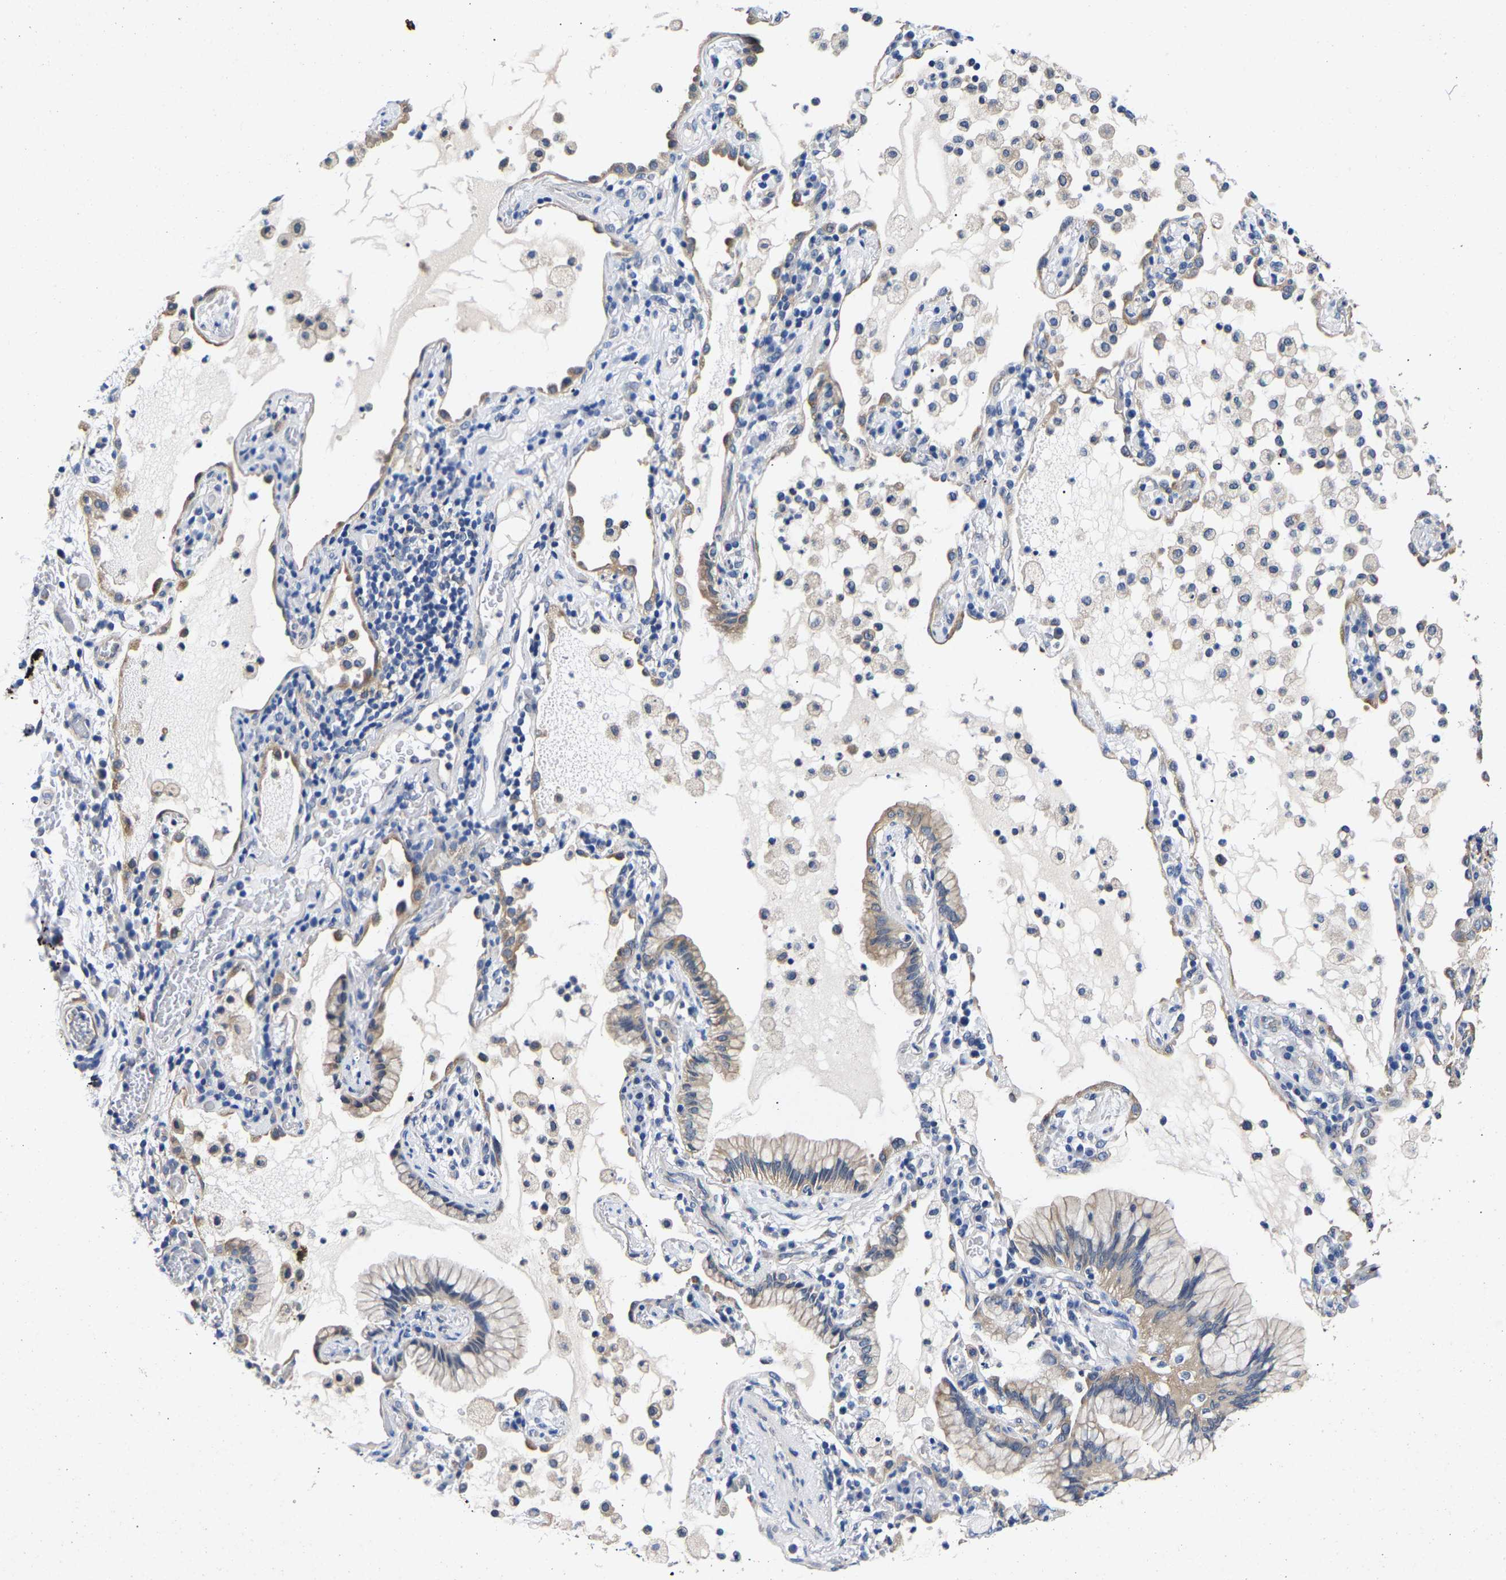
{"staining": {"intensity": "weak", "quantity": ">75%", "location": "cytoplasmic/membranous"}, "tissue": "lung cancer", "cell_type": "Tumor cells", "image_type": "cancer", "snomed": [{"axis": "morphology", "description": "Adenocarcinoma, NOS"}, {"axis": "topography", "description": "Lung"}], "caption": "Brown immunohistochemical staining in human adenocarcinoma (lung) reveals weak cytoplasmic/membranous expression in about >75% of tumor cells.", "gene": "CCDC6", "patient": {"sex": "female", "age": 70}}